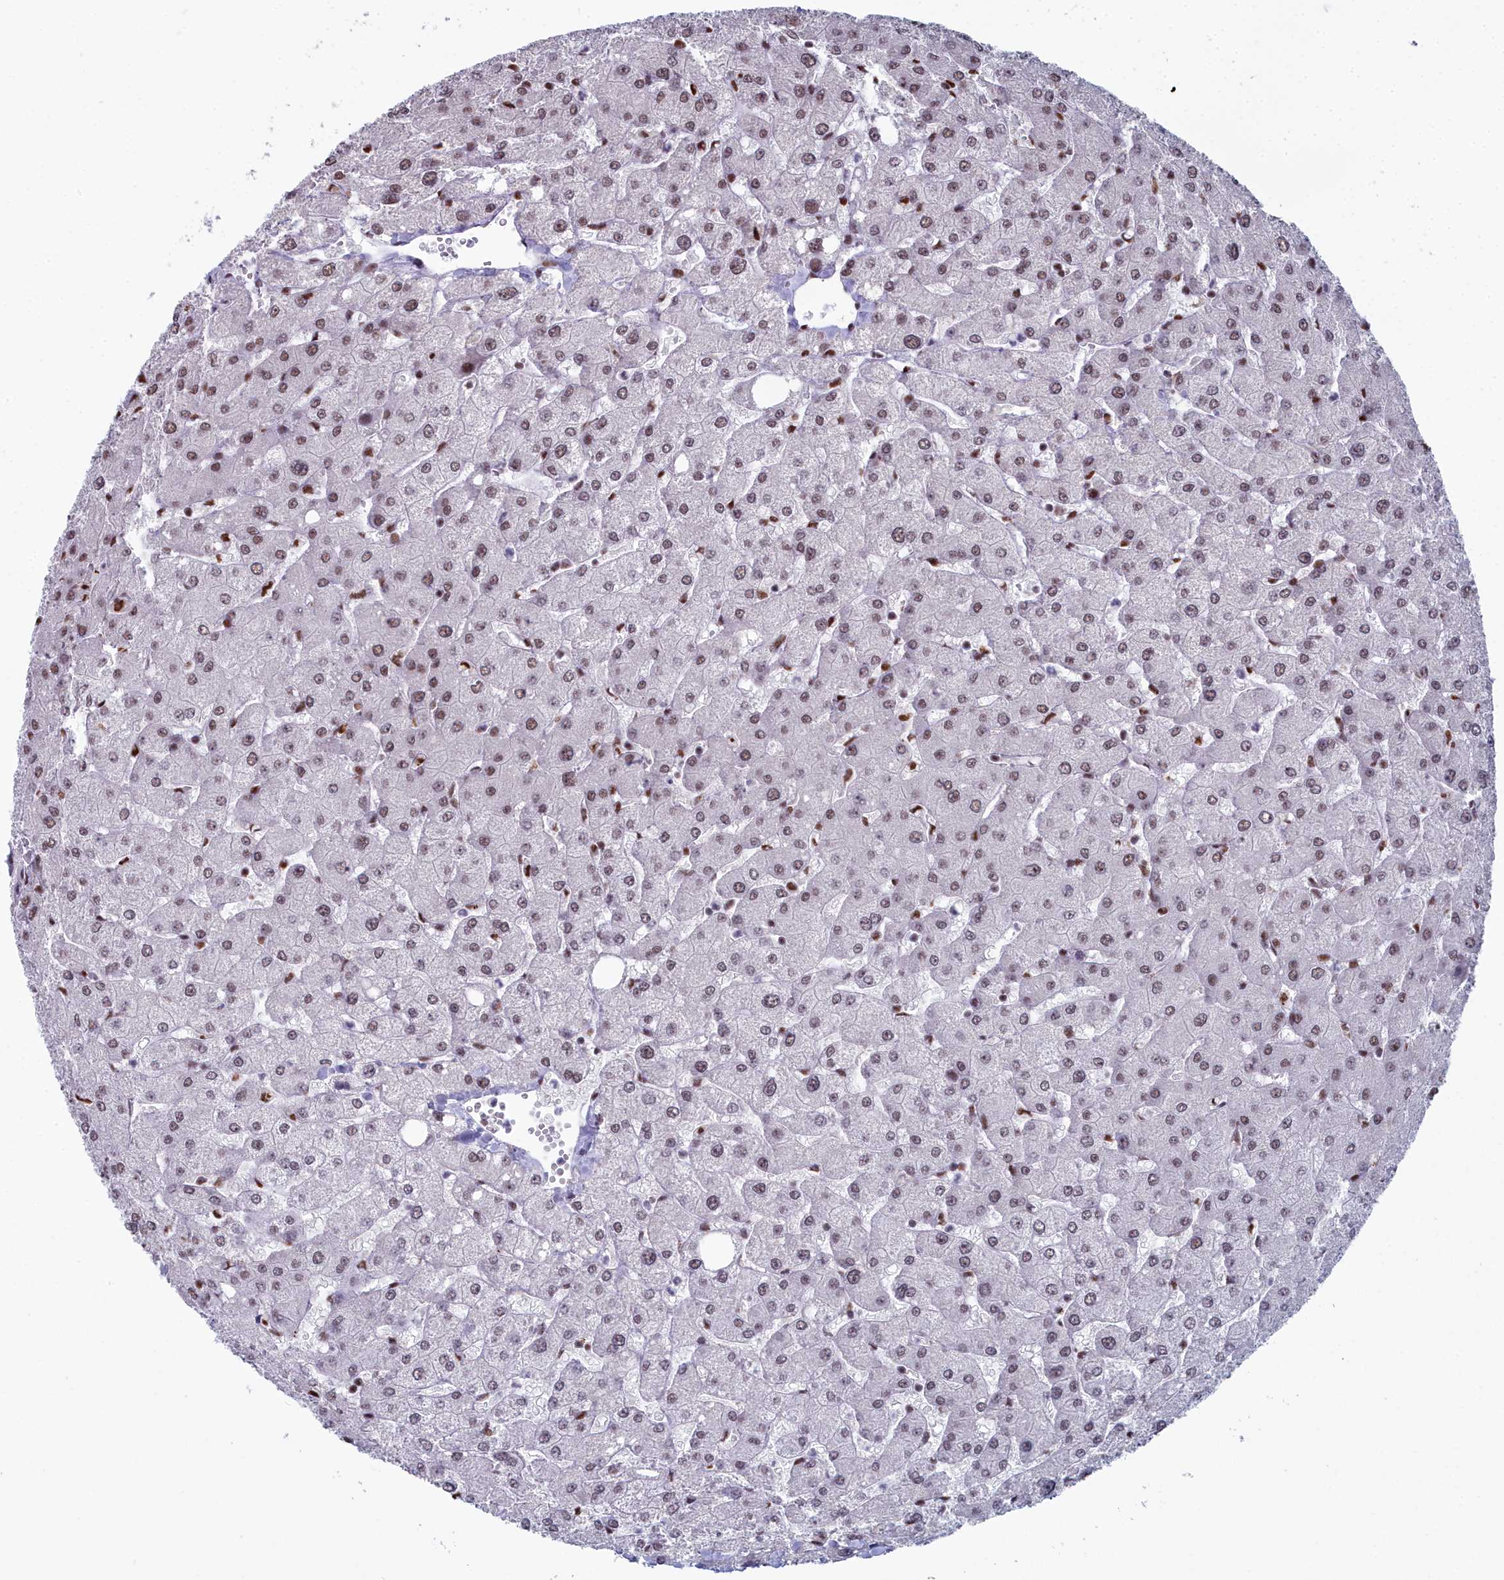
{"staining": {"intensity": "moderate", "quantity": ">75%", "location": "nuclear"}, "tissue": "liver", "cell_type": "Cholangiocytes", "image_type": "normal", "snomed": [{"axis": "morphology", "description": "Normal tissue, NOS"}, {"axis": "topography", "description": "Liver"}], "caption": "Immunohistochemistry (IHC) image of unremarkable human liver stained for a protein (brown), which shows medium levels of moderate nuclear expression in about >75% of cholangiocytes.", "gene": "SF3B3", "patient": {"sex": "male", "age": 55}}